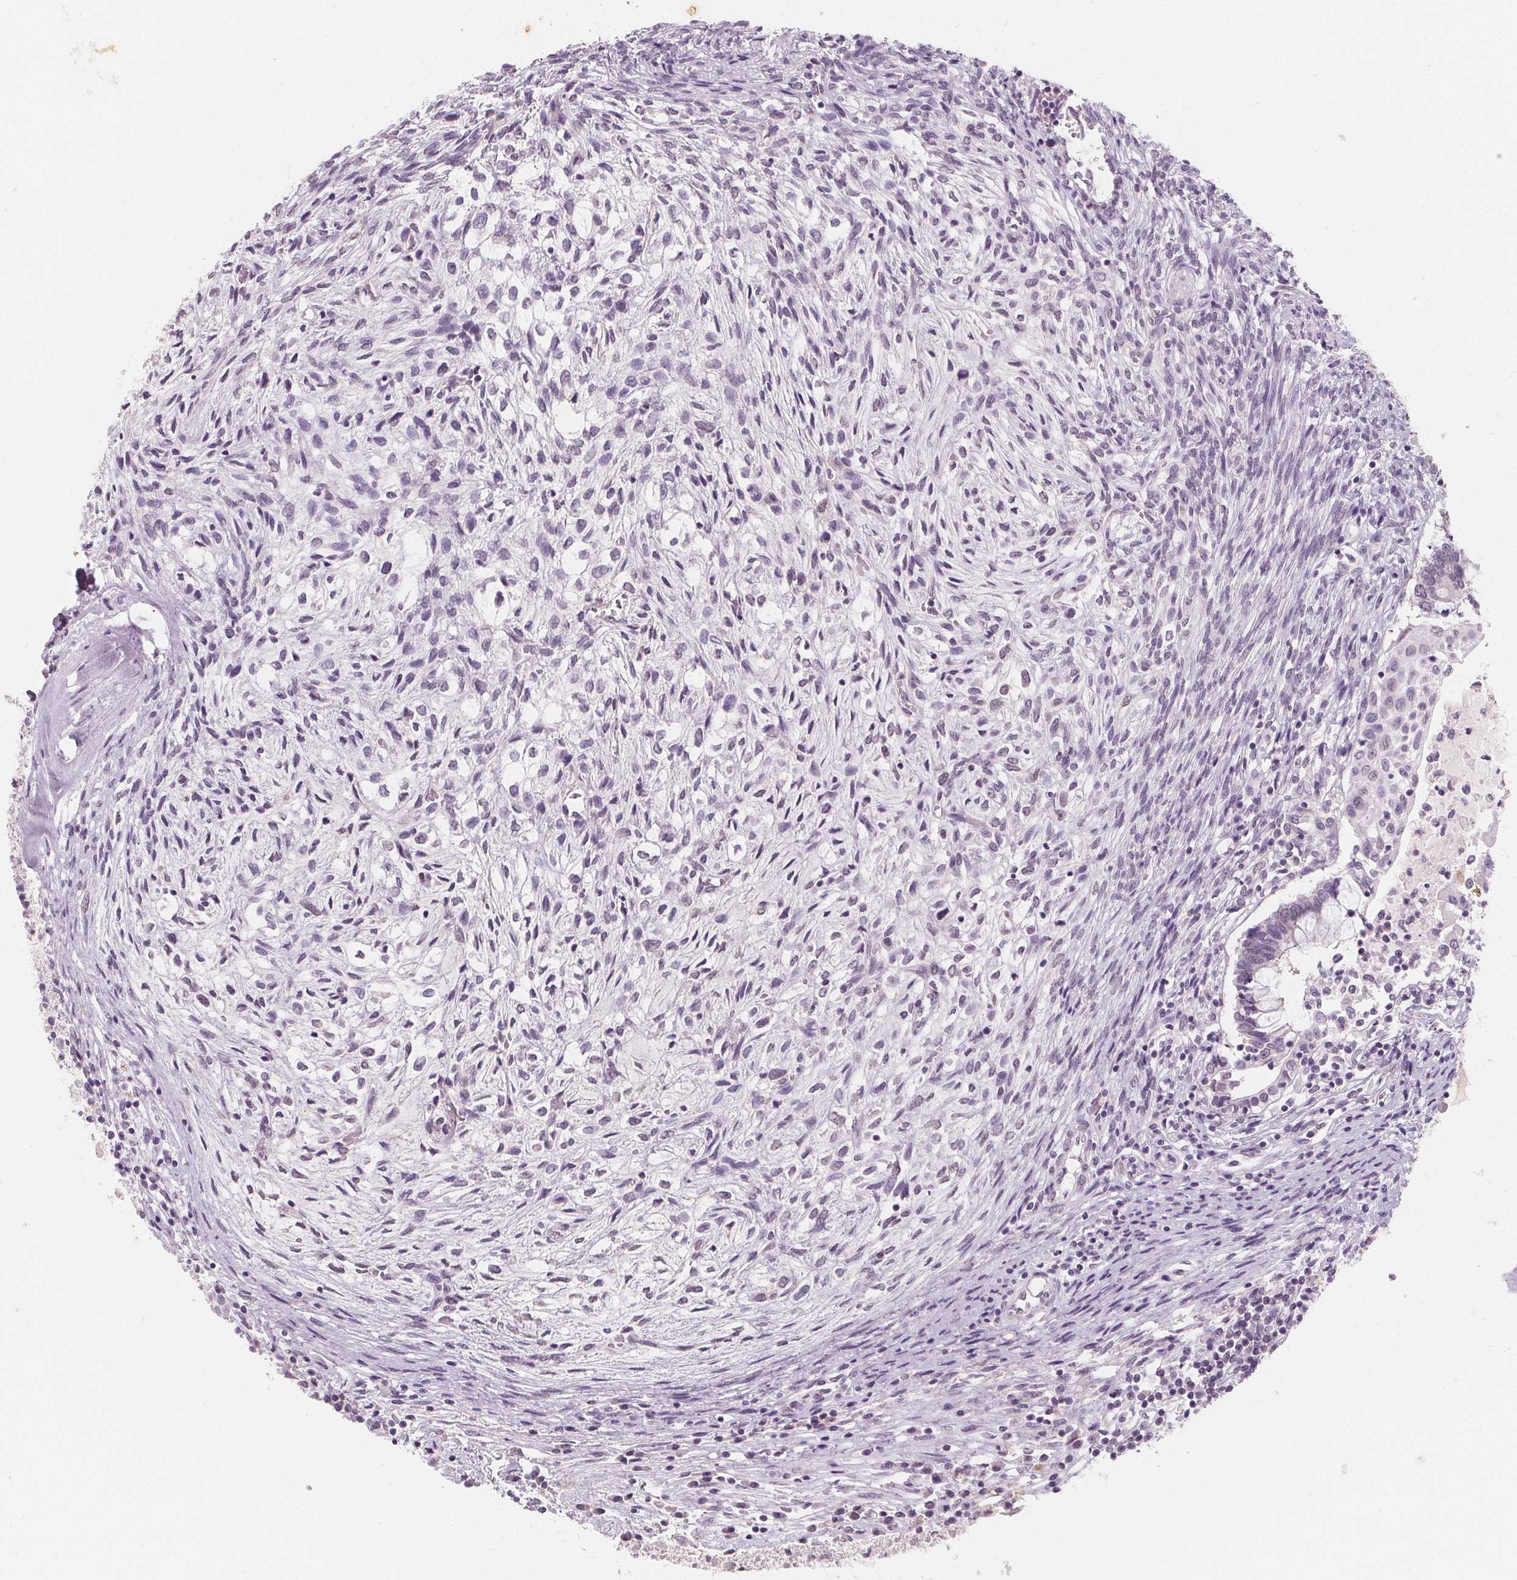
{"staining": {"intensity": "negative", "quantity": "none", "location": "none"}, "tissue": "testis cancer", "cell_type": "Tumor cells", "image_type": "cancer", "snomed": [{"axis": "morphology", "description": "Carcinoma, Embryonal, NOS"}, {"axis": "topography", "description": "Testis"}], "caption": "DAB immunohistochemical staining of human embryonal carcinoma (testis) shows no significant expression in tumor cells.", "gene": "DBX2", "patient": {"sex": "male", "age": 37}}